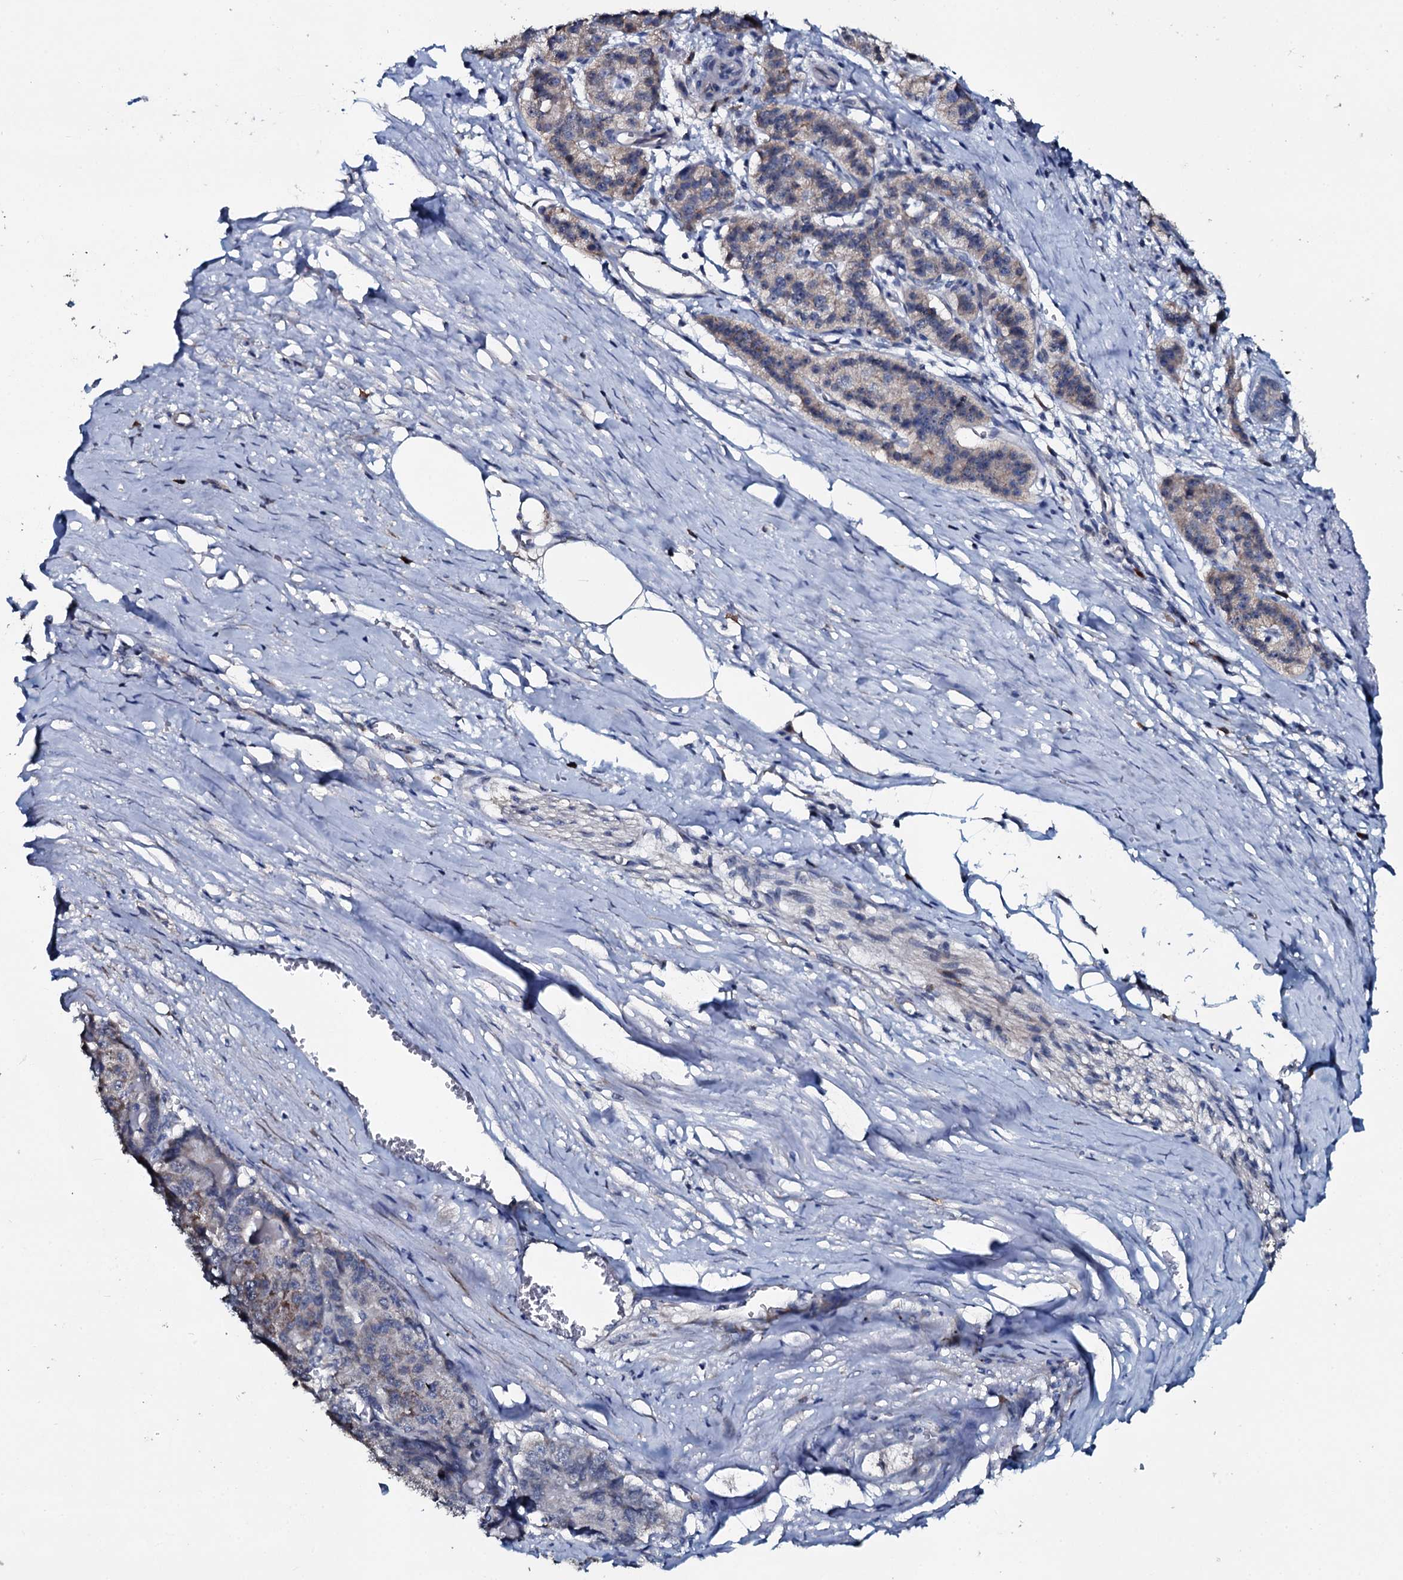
{"staining": {"intensity": "weak", "quantity": ">75%", "location": "cytoplasmic/membranous"}, "tissue": "pancreatic cancer", "cell_type": "Tumor cells", "image_type": "cancer", "snomed": [{"axis": "morphology", "description": "Adenocarcinoma, NOS"}, {"axis": "topography", "description": "Pancreas"}], "caption": "Immunohistochemical staining of human adenocarcinoma (pancreatic) exhibits weak cytoplasmic/membranous protein expression in approximately >75% of tumor cells. Nuclei are stained in blue.", "gene": "IL12B", "patient": {"sex": "male", "age": 50}}